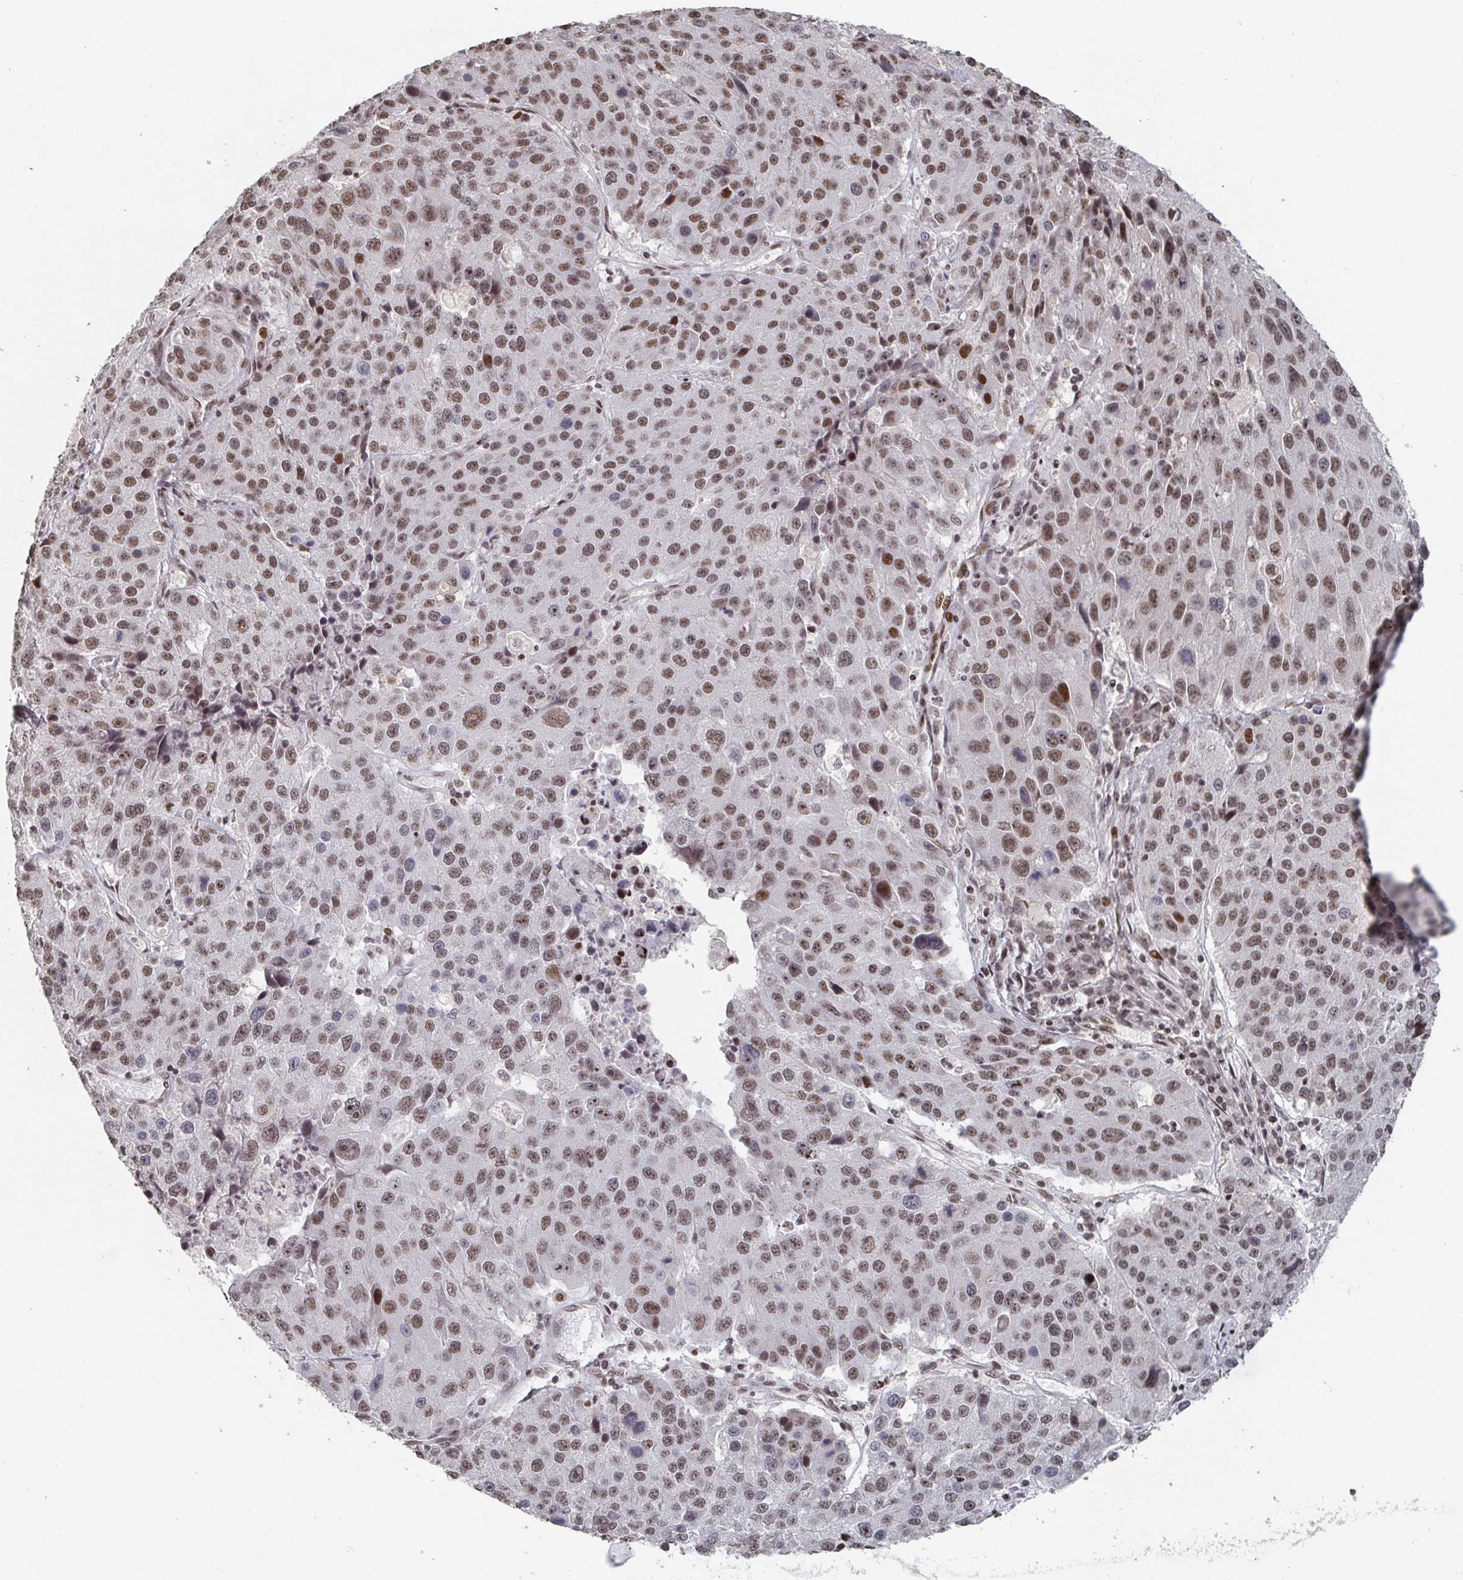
{"staining": {"intensity": "moderate", "quantity": ">75%", "location": "nuclear"}, "tissue": "stomach cancer", "cell_type": "Tumor cells", "image_type": "cancer", "snomed": [{"axis": "morphology", "description": "Adenocarcinoma, NOS"}, {"axis": "topography", "description": "Stomach"}], "caption": "A micrograph of human adenocarcinoma (stomach) stained for a protein exhibits moderate nuclear brown staining in tumor cells. (brown staining indicates protein expression, while blue staining denotes nuclei).", "gene": "ZDHHC12", "patient": {"sex": "male", "age": 71}}